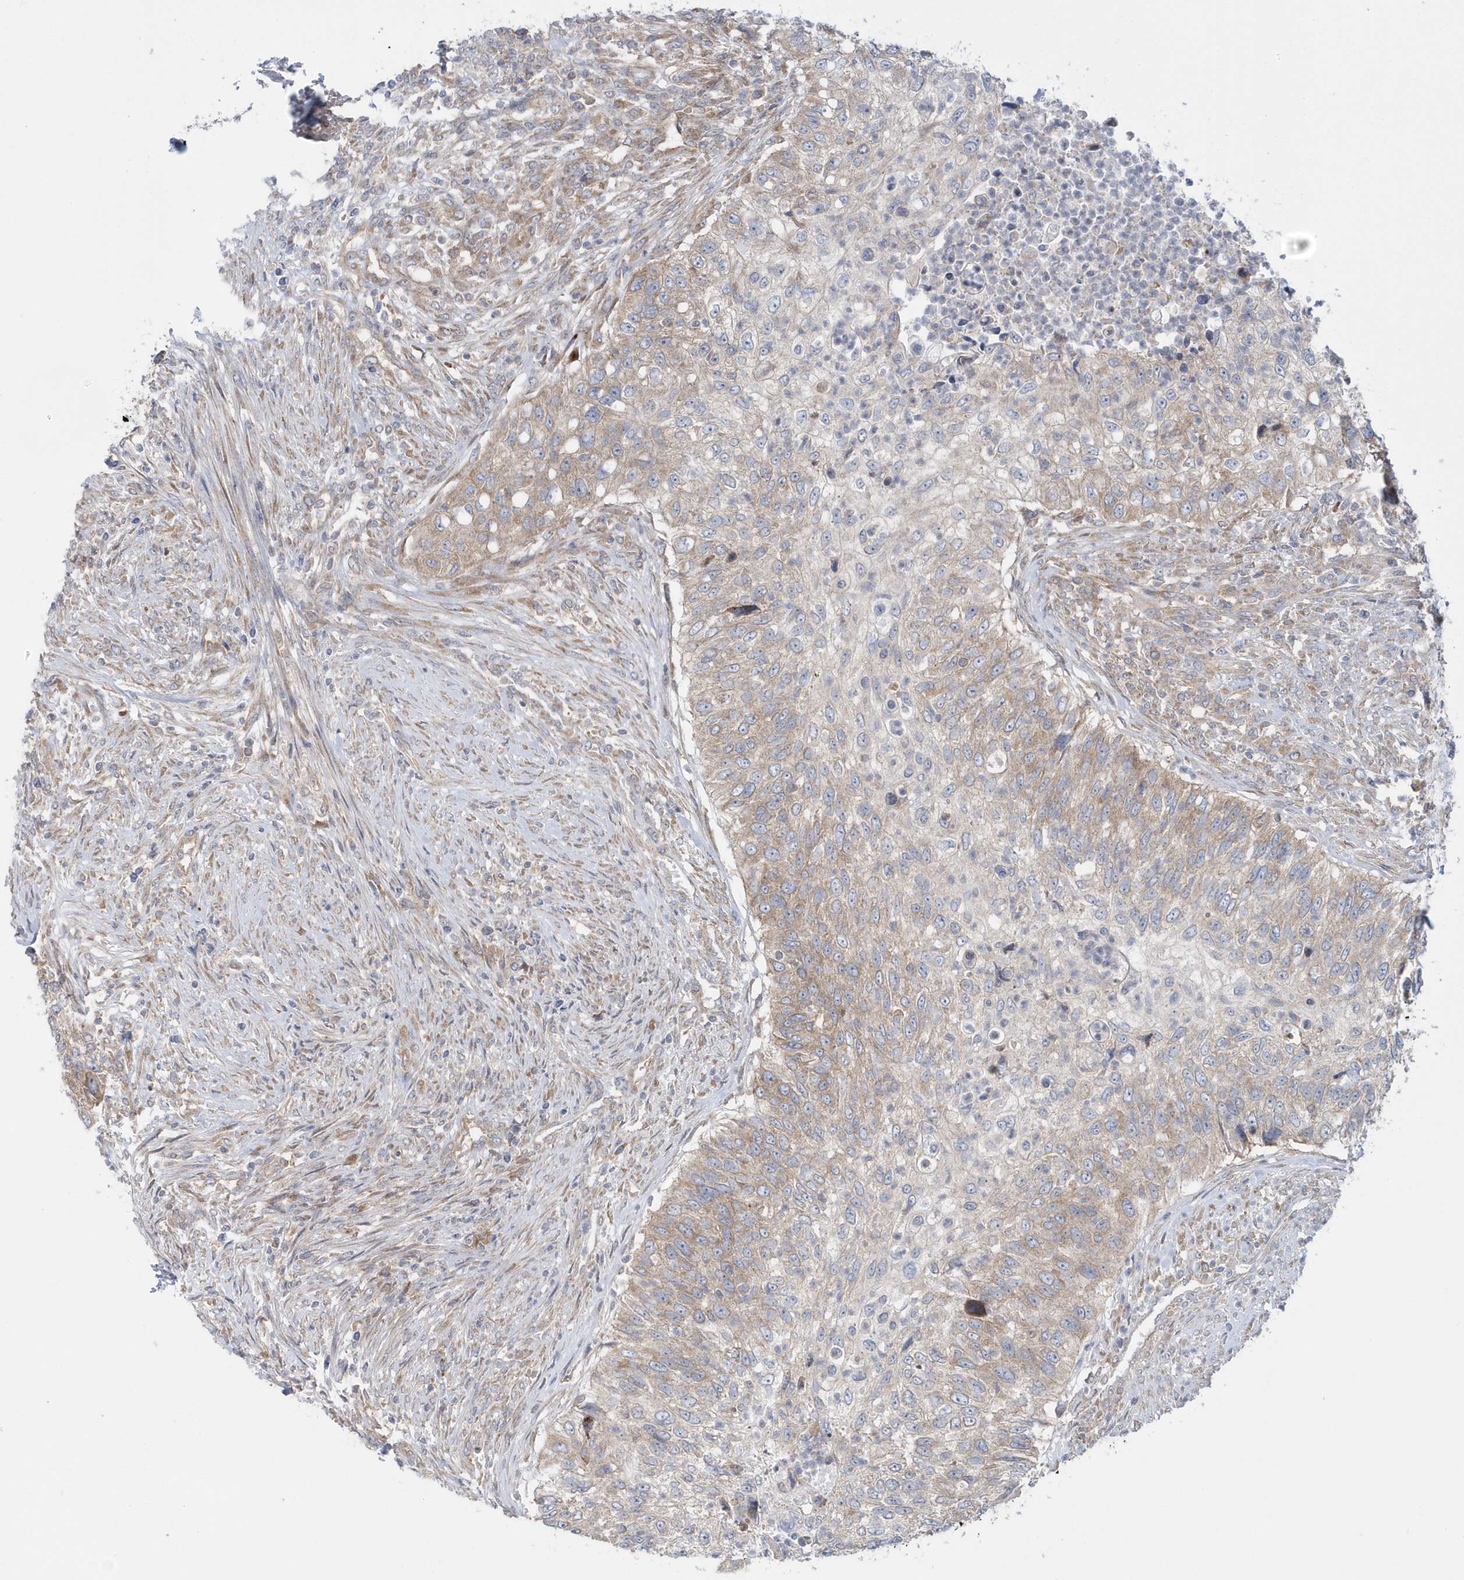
{"staining": {"intensity": "weak", "quantity": "25%-75%", "location": "cytoplasmic/membranous"}, "tissue": "urothelial cancer", "cell_type": "Tumor cells", "image_type": "cancer", "snomed": [{"axis": "morphology", "description": "Urothelial carcinoma, High grade"}, {"axis": "topography", "description": "Urinary bladder"}], "caption": "IHC (DAB (3,3'-diaminobenzidine)) staining of urothelial cancer demonstrates weak cytoplasmic/membranous protein staining in approximately 25%-75% of tumor cells.", "gene": "EIF3C", "patient": {"sex": "female", "age": 60}}